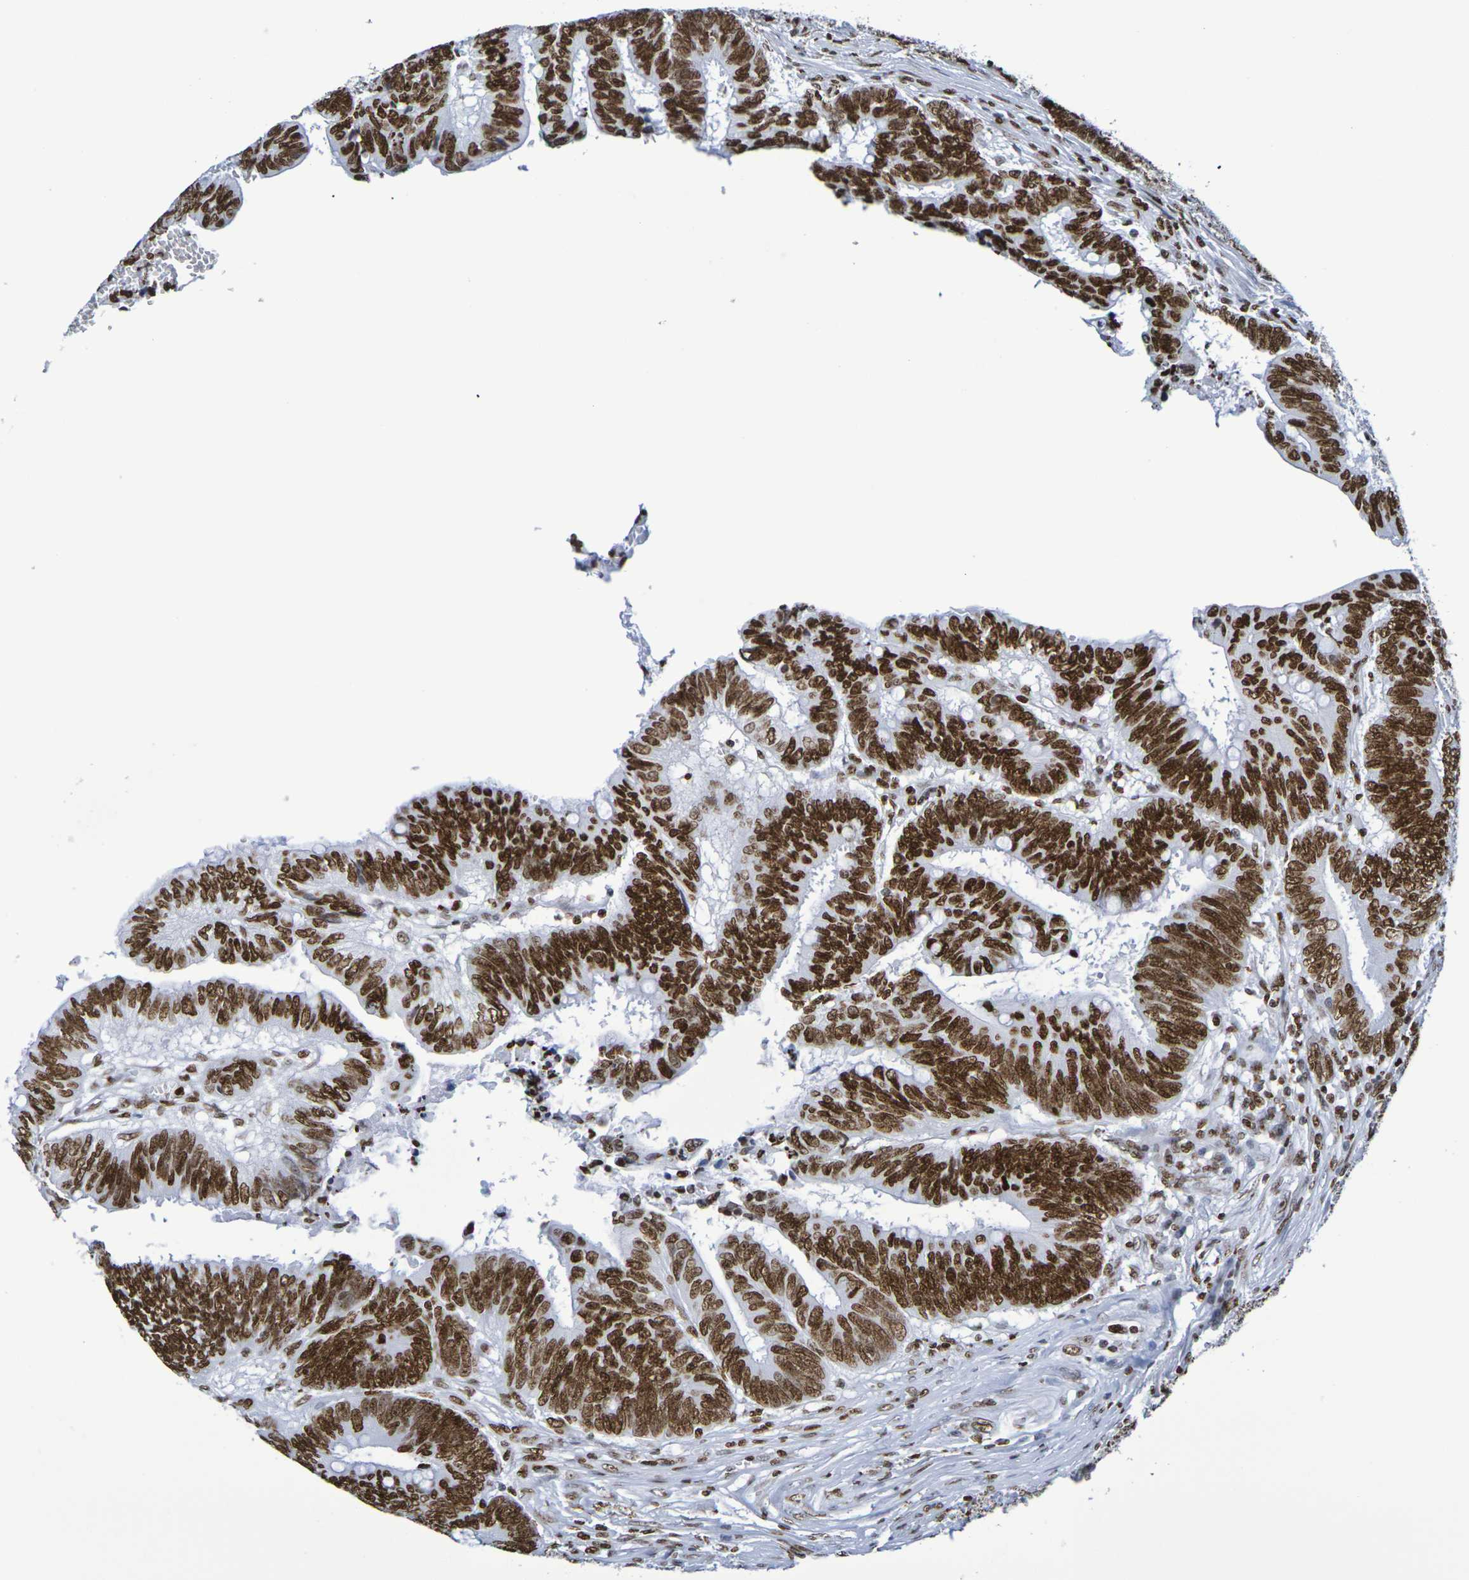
{"staining": {"intensity": "strong", "quantity": ">75%", "location": "nuclear"}, "tissue": "colorectal cancer", "cell_type": "Tumor cells", "image_type": "cancer", "snomed": [{"axis": "morphology", "description": "Adenocarcinoma, NOS"}, {"axis": "topography", "description": "Colon"}], "caption": "The histopathology image reveals a brown stain indicating the presence of a protein in the nuclear of tumor cells in colorectal cancer (adenocarcinoma).", "gene": "H1-5", "patient": {"sex": "male", "age": 45}}